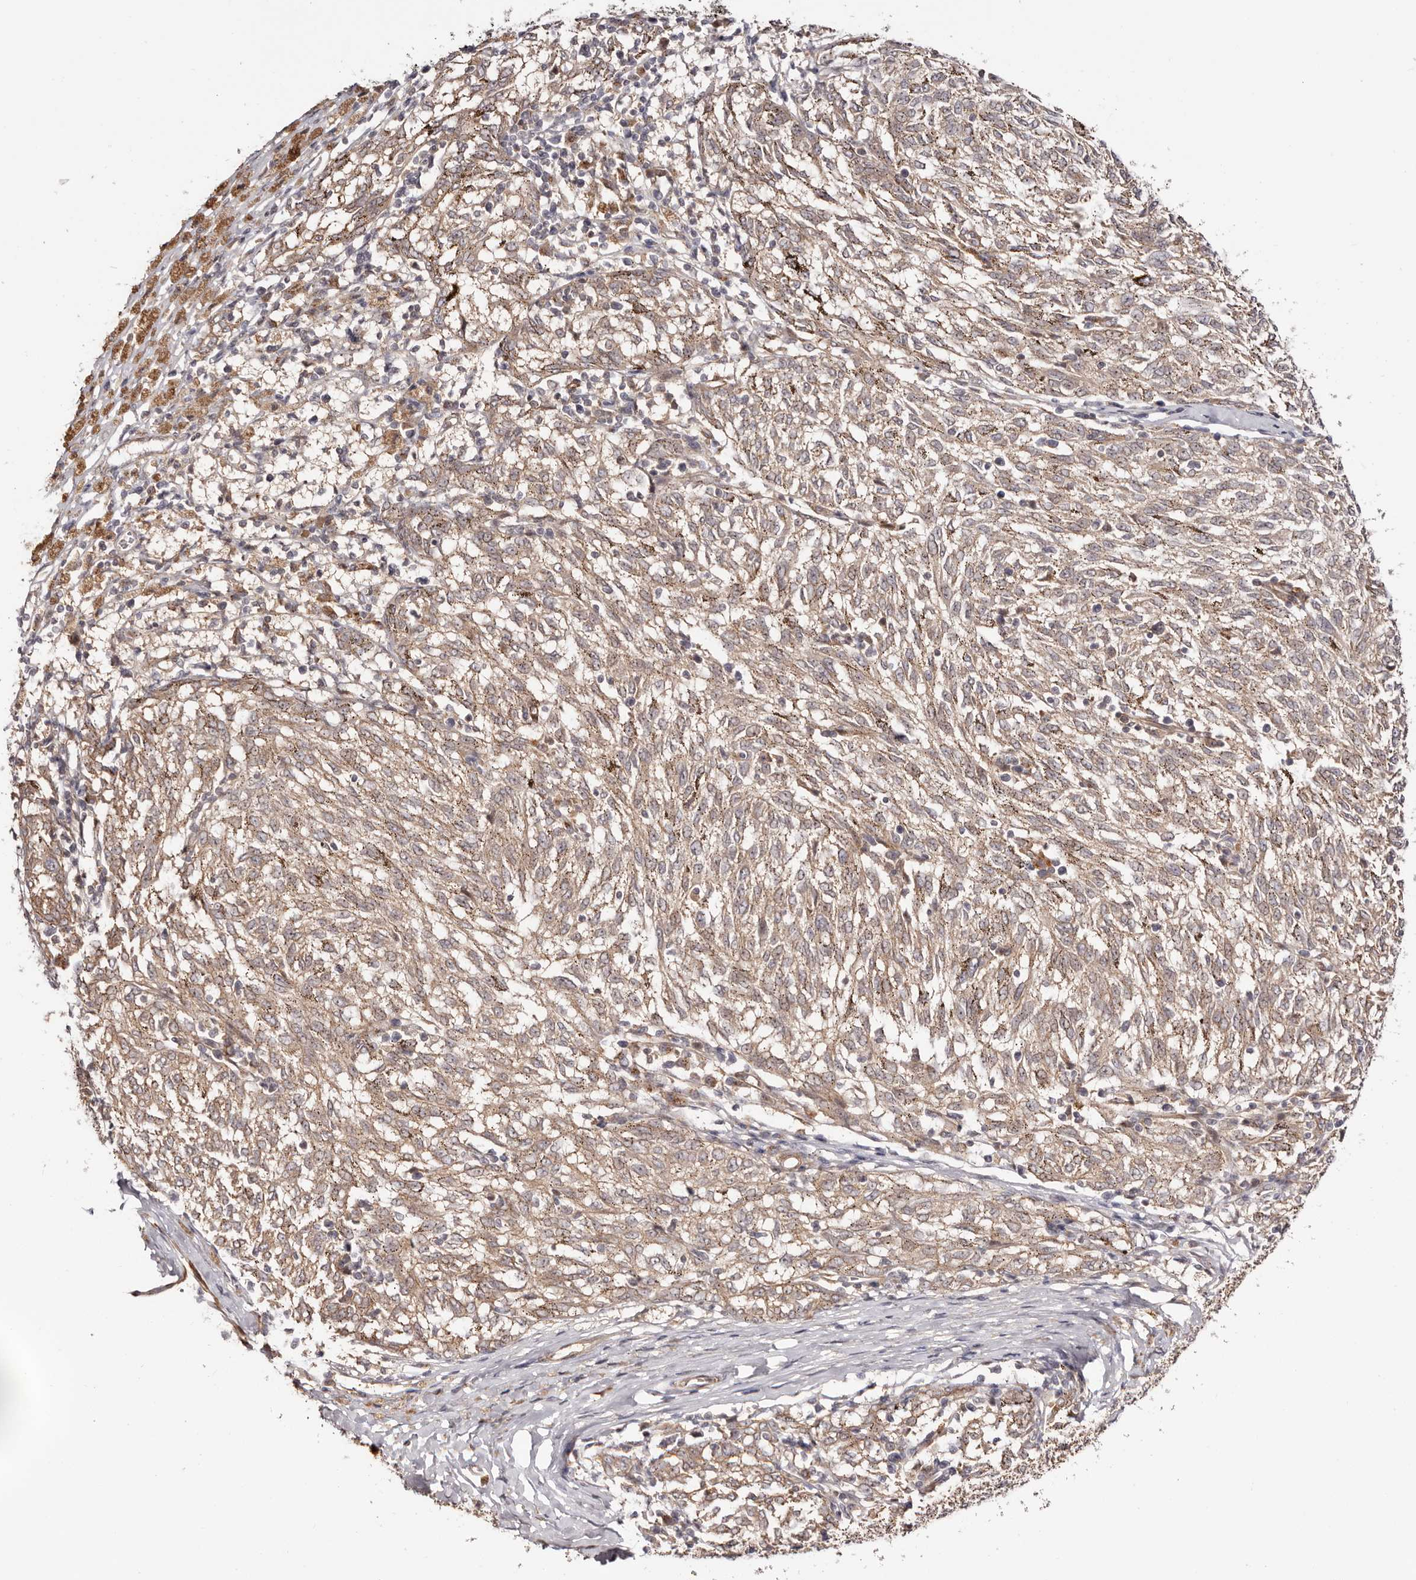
{"staining": {"intensity": "moderate", "quantity": ">75%", "location": "cytoplasmic/membranous"}, "tissue": "melanoma", "cell_type": "Tumor cells", "image_type": "cancer", "snomed": [{"axis": "morphology", "description": "Malignant melanoma, NOS"}, {"axis": "topography", "description": "Skin"}], "caption": "A brown stain labels moderate cytoplasmic/membranous staining of a protein in human melanoma tumor cells.", "gene": "MICAL2", "patient": {"sex": "female", "age": 72}}